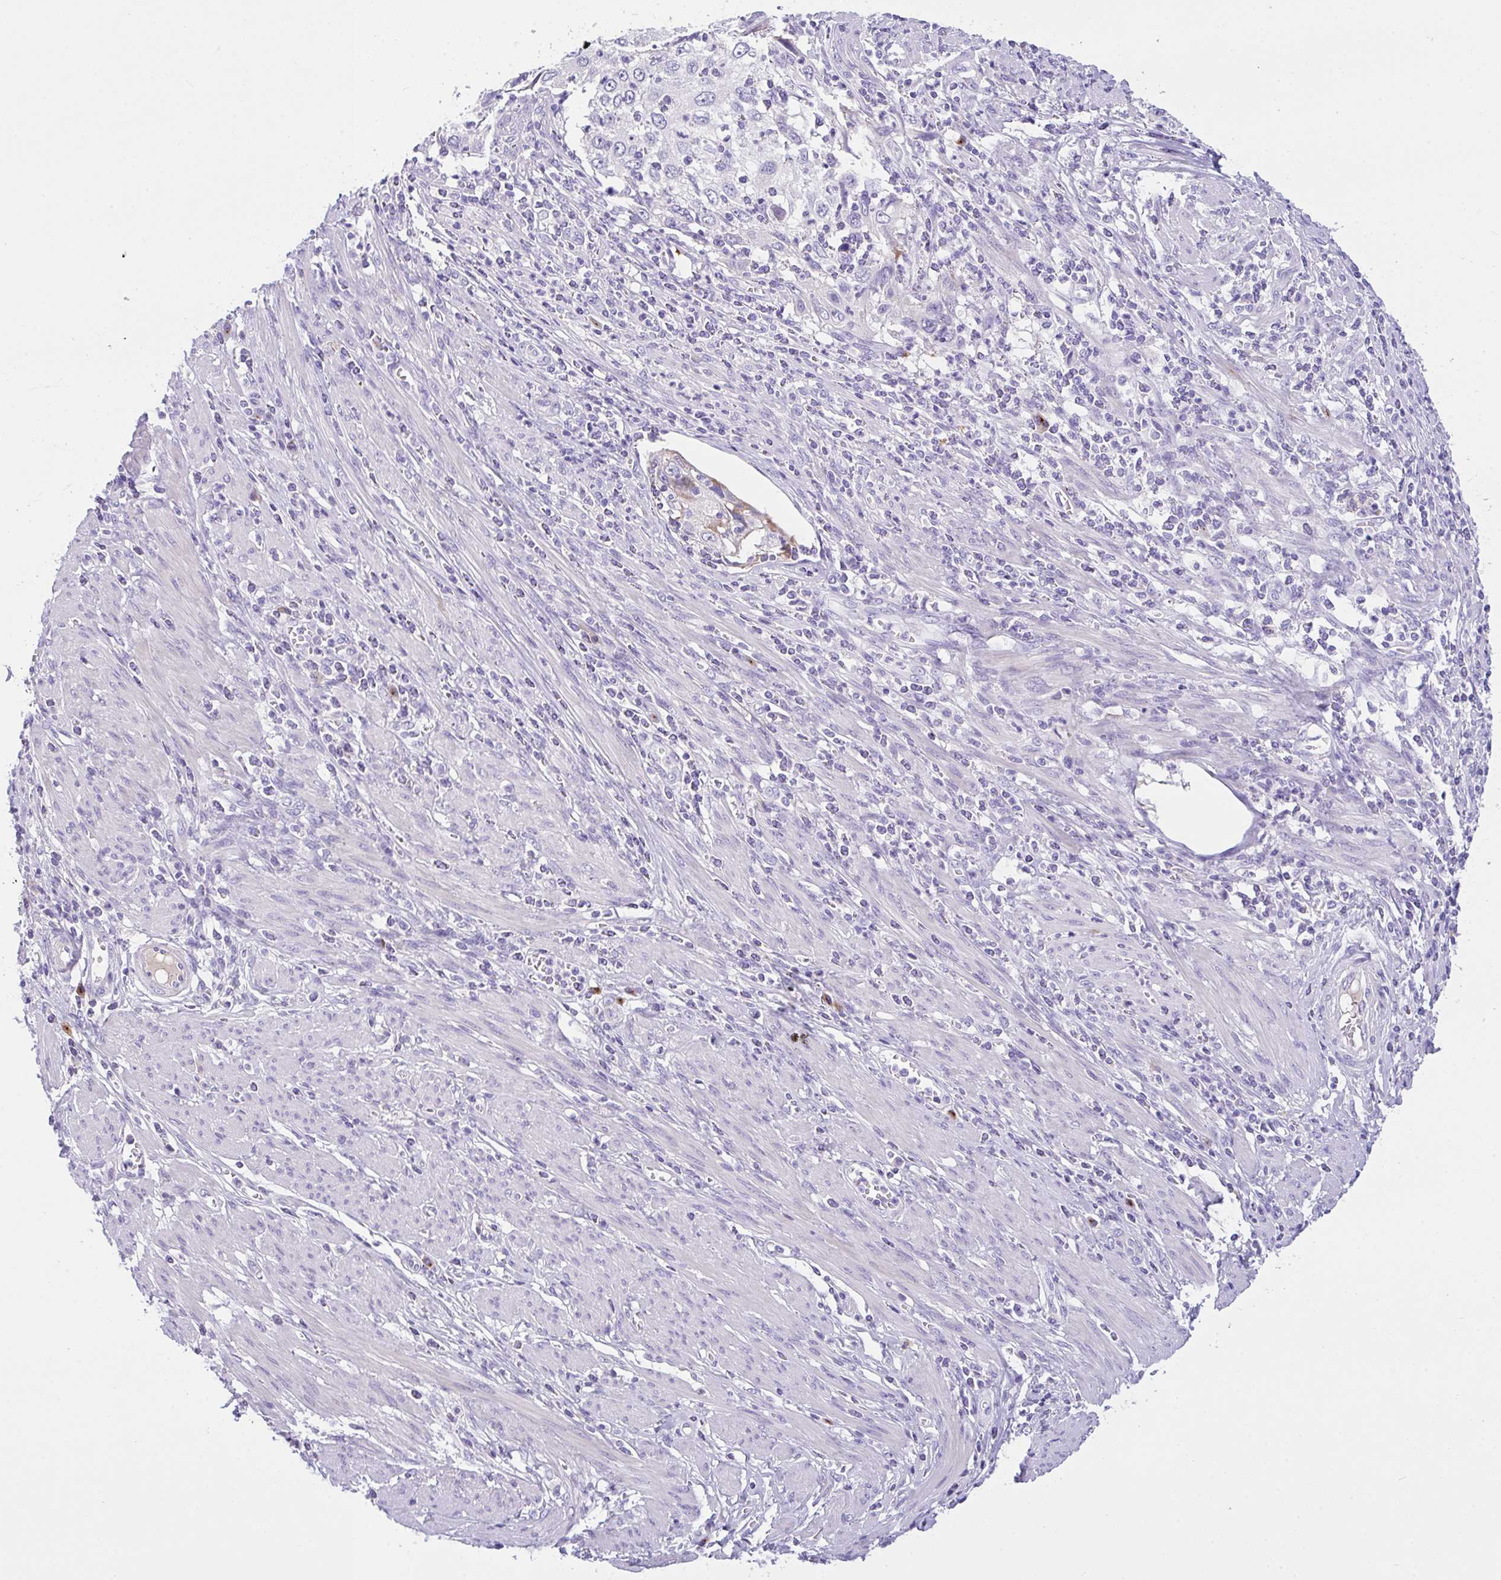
{"staining": {"intensity": "negative", "quantity": "none", "location": "none"}, "tissue": "cervical cancer", "cell_type": "Tumor cells", "image_type": "cancer", "snomed": [{"axis": "morphology", "description": "Squamous cell carcinoma, NOS"}, {"axis": "topography", "description": "Cervix"}], "caption": "There is no significant expression in tumor cells of squamous cell carcinoma (cervical).", "gene": "FBXL20", "patient": {"sex": "female", "age": 70}}